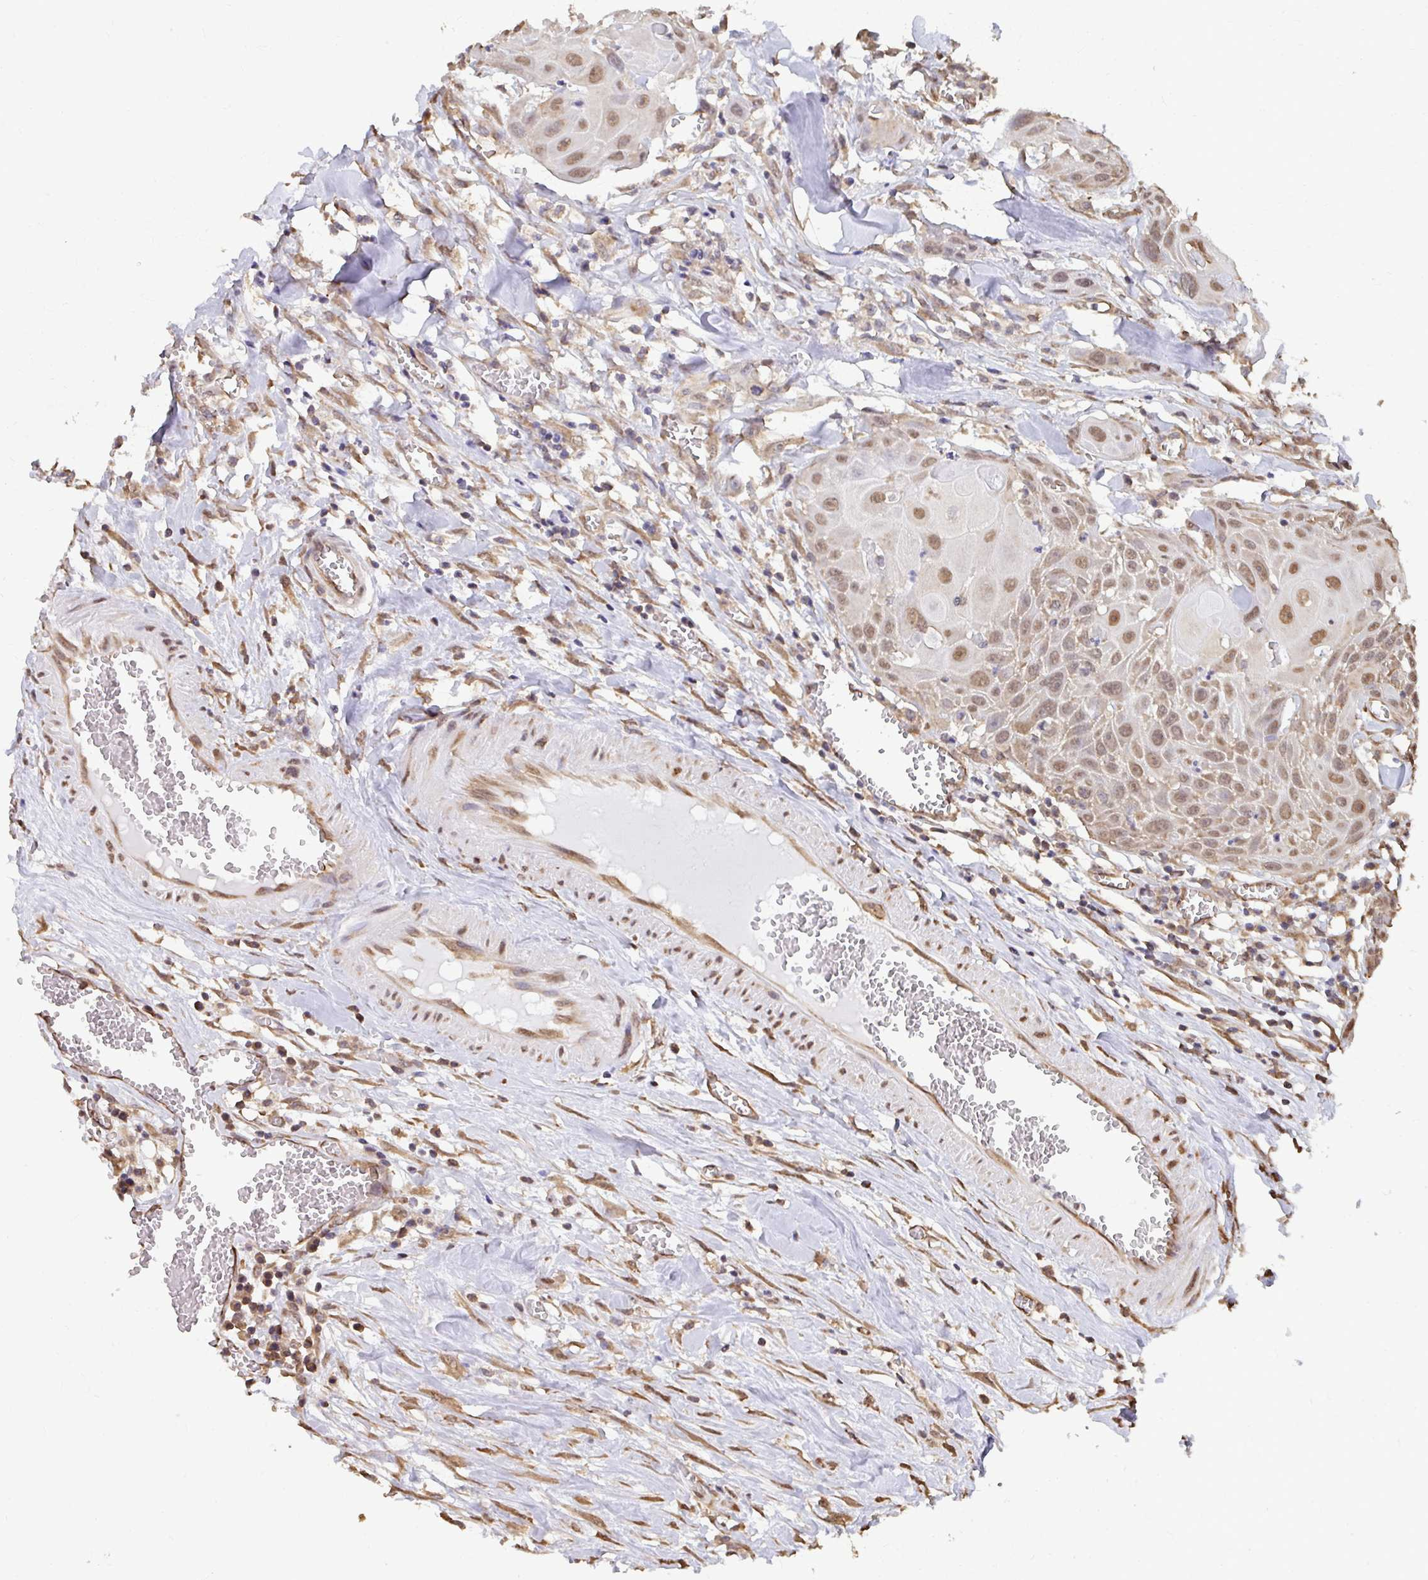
{"staining": {"intensity": "moderate", "quantity": ">75%", "location": "nuclear"}, "tissue": "head and neck cancer", "cell_type": "Tumor cells", "image_type": "cancer", "snomed": [{"axis": "morphology", "description": "Squamous cell carcinoma, NOS"}, {"axis": "topography", "description": "Lymph node"}, {"axis": "topography", "description": "Salivary gland"}, {"axis": "topography", "description": "Head-Neck"}], "caption": "Brown immunohistochemical staining in human head and neck cancer (squamous cell carcinoma) reveals moderate nuclear staining in about >75% of tumor cells. (Brightfield microscopy of DAB IHC at high magnification).", "gene": "SYNCRIP", "patient": {"sex": "female", "age": 74}}